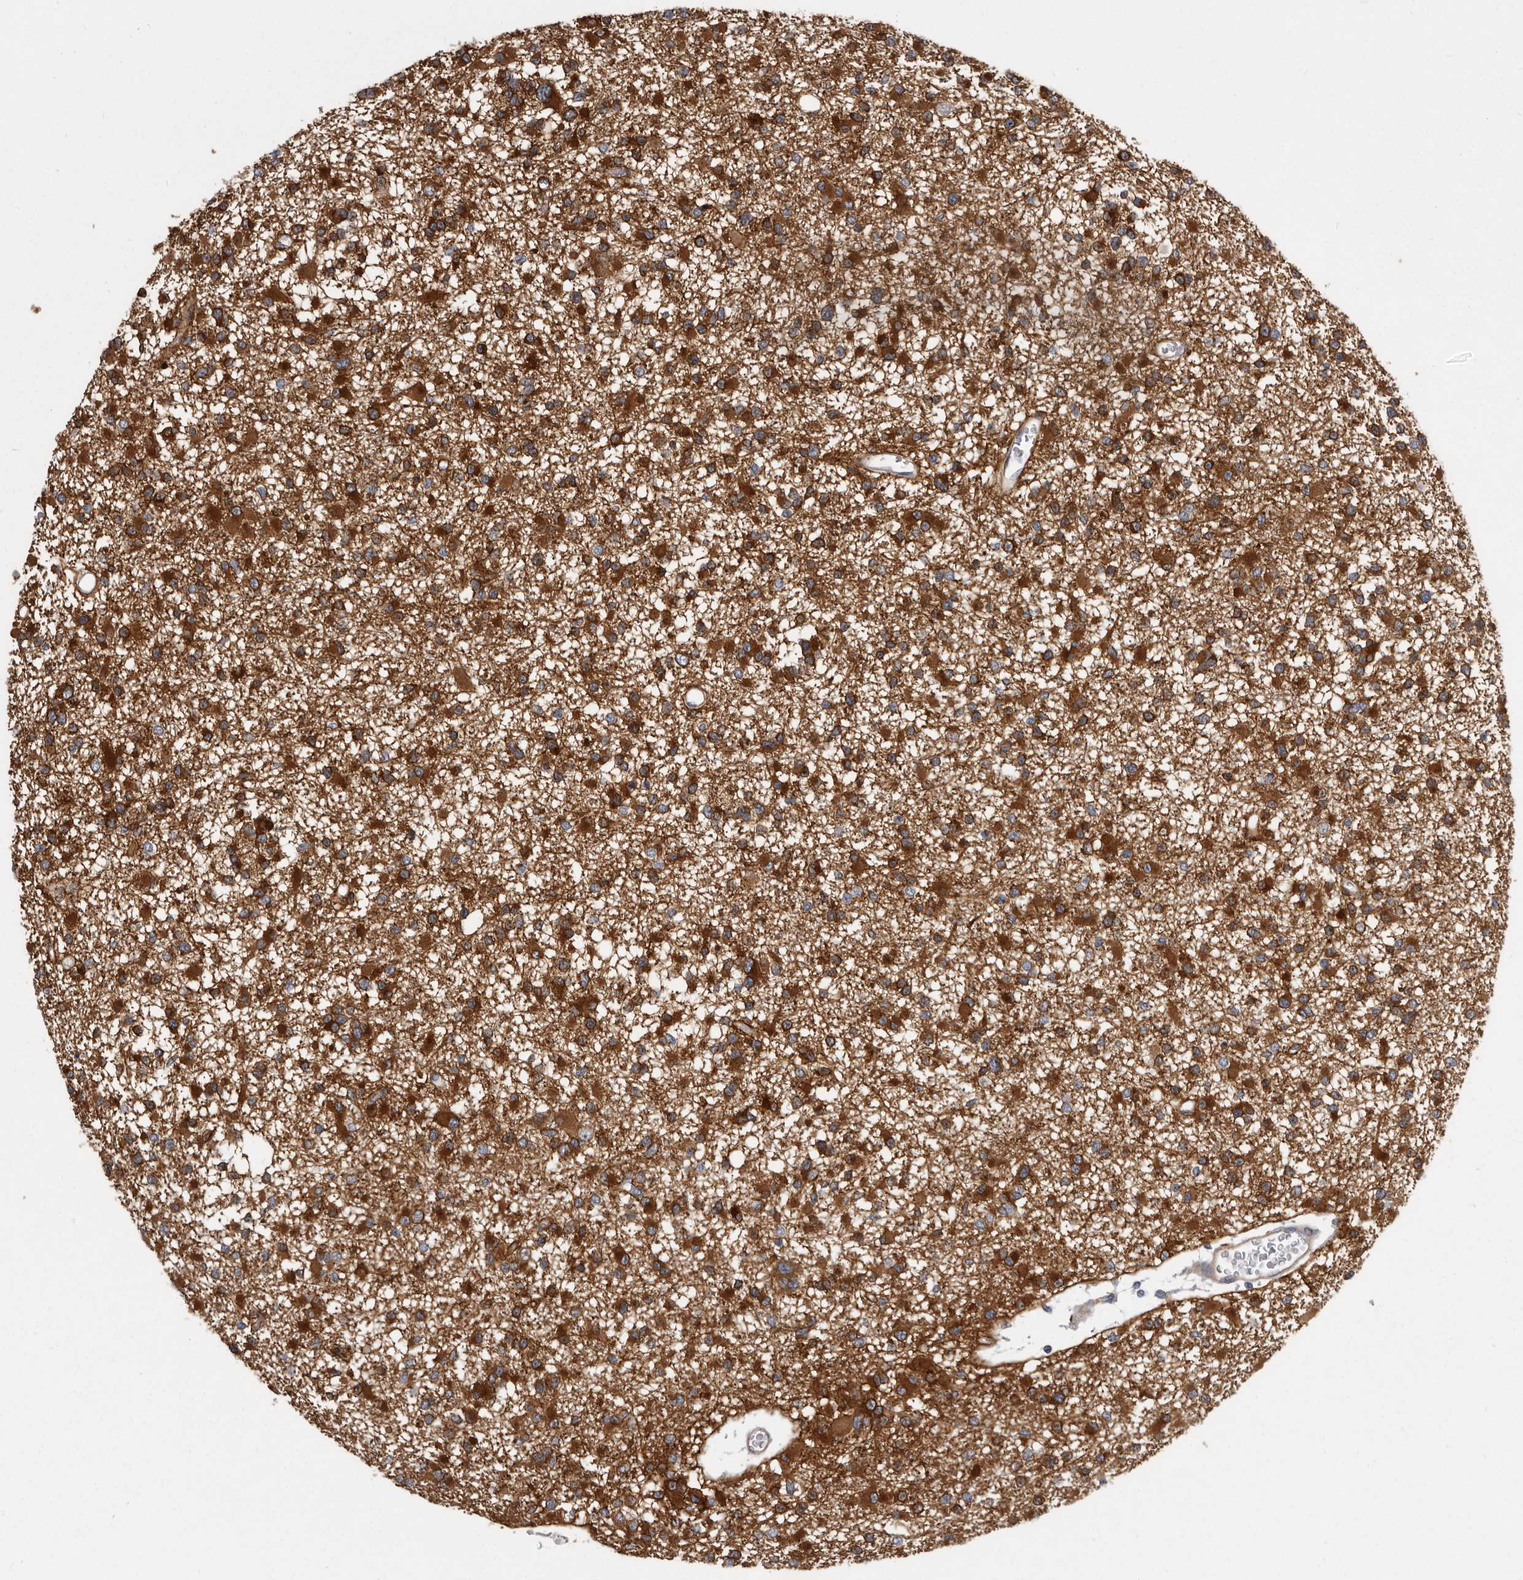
{"staining": {"intensity": "strong", "quantity": ">75%", "location": "cytoplasmic/membranous"}, "tissue": "glioma", "cell_type": "Tumor cells", "image_type": "cancer", "snomed": [{"axis": "morphology", "description": "Glioma, malignant, Low grade"}, {"axis": "topography", "description": "Brain"}], "caption": "The photomicrograph shows a brown stain indicating the presence of a protein in the cytoplasmic/membranous of tumor cells in glioma. The protein of interest is stained brown, and the nuclei are stained in blue (DAB IHC with brightfield microscopy, high magnification).", "gene": "ENAH", "patient": {"sex": "female", "age": 22}}